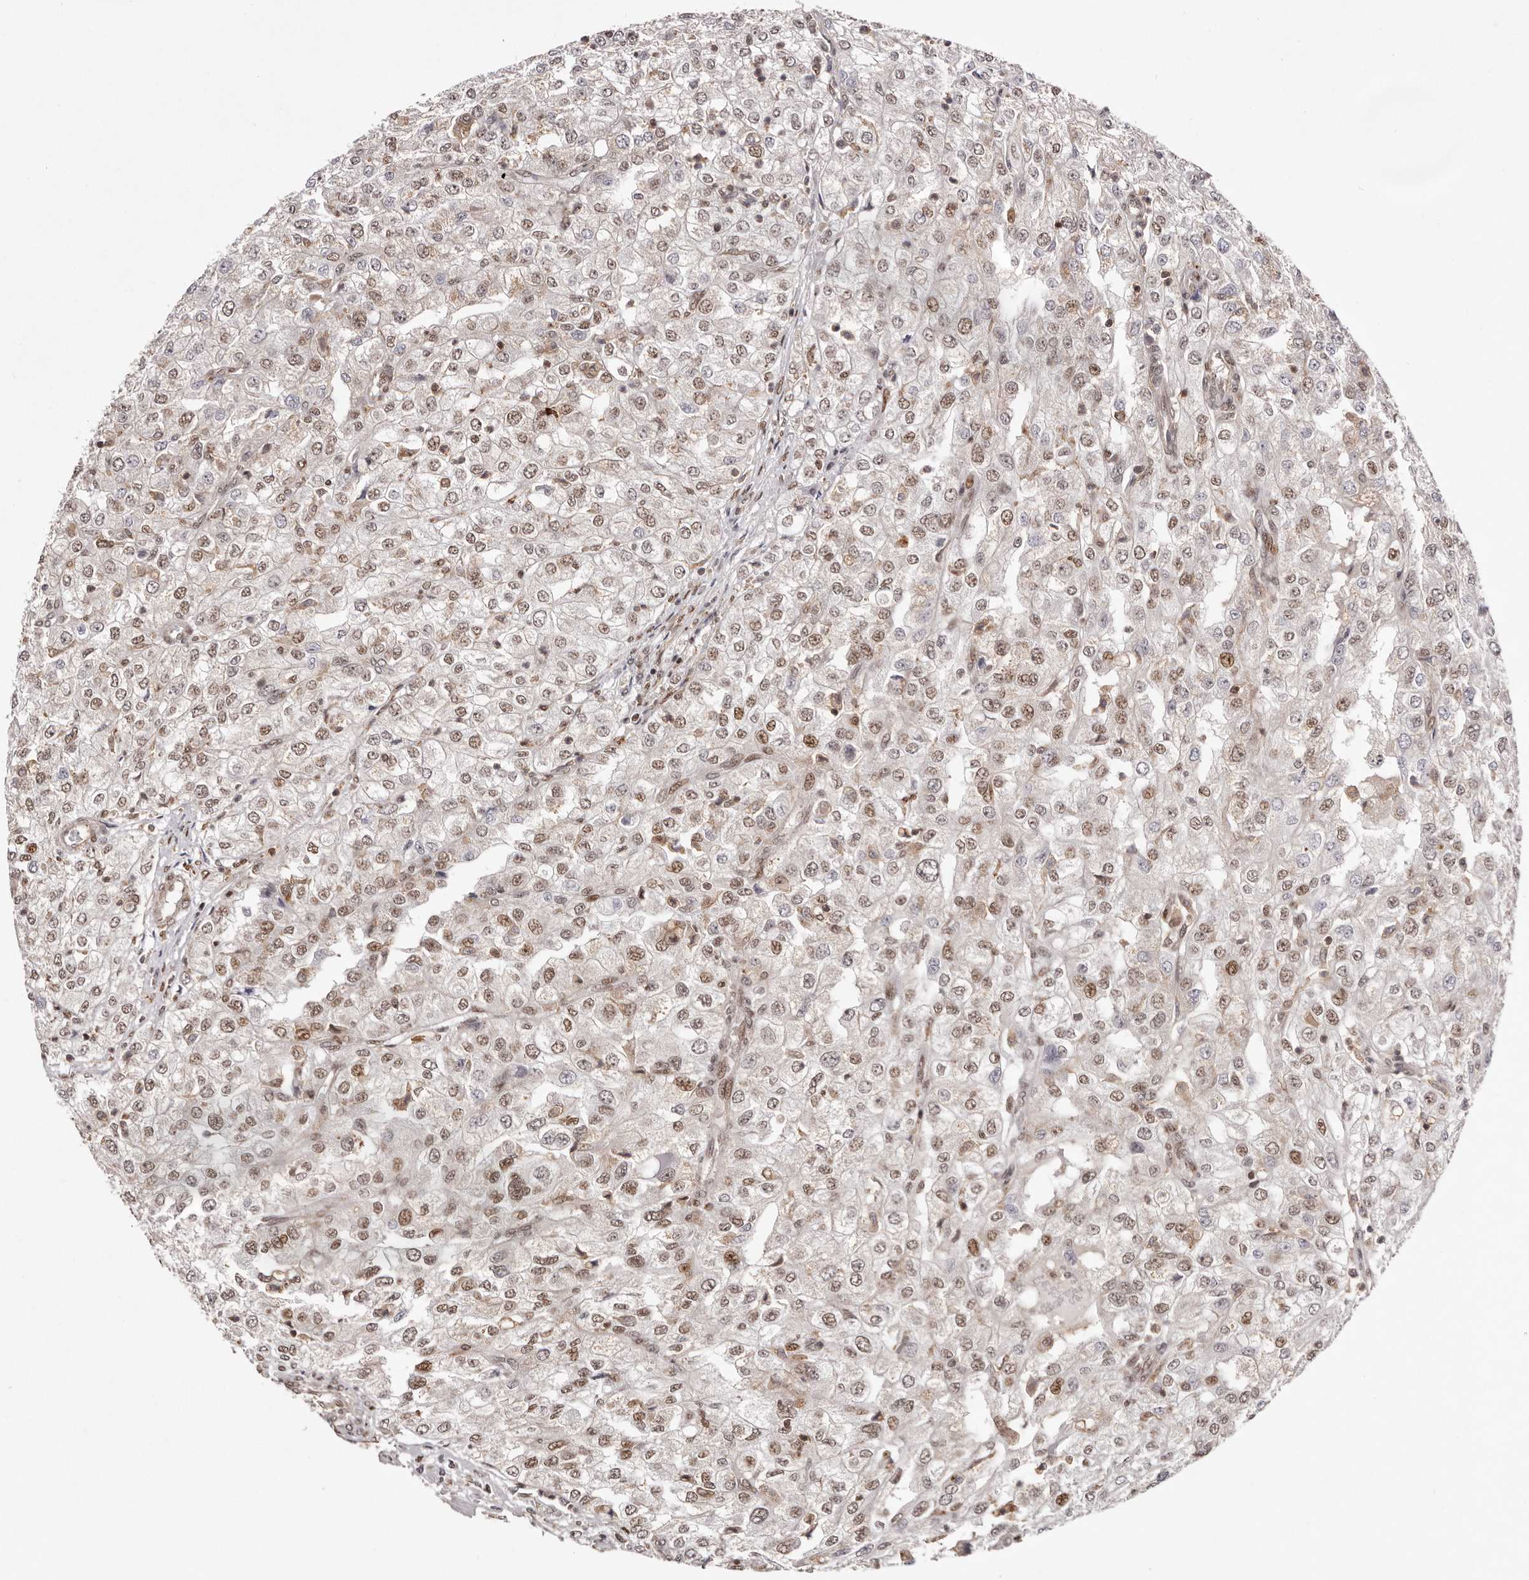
{"staining": {"intensity": "moderate", "quantity": ">75%", "location": "nuclear"}, "tissue": "renal cancer", "cell_type": "Tumor cells", "image_type": "cancer", "snomed": [{"axis": "morphology", "description": "Adenocarcinoma, NOS"}, {"axis": "topography", "description": "Kidney"}], "caption": "Tumor cells demonstrate moderate nuclear positivity in about >75% of cells in renal cancer (adenocarcinoma).", "gene": "FBXO5", "patient": {"sex": "female", "age": 54}}